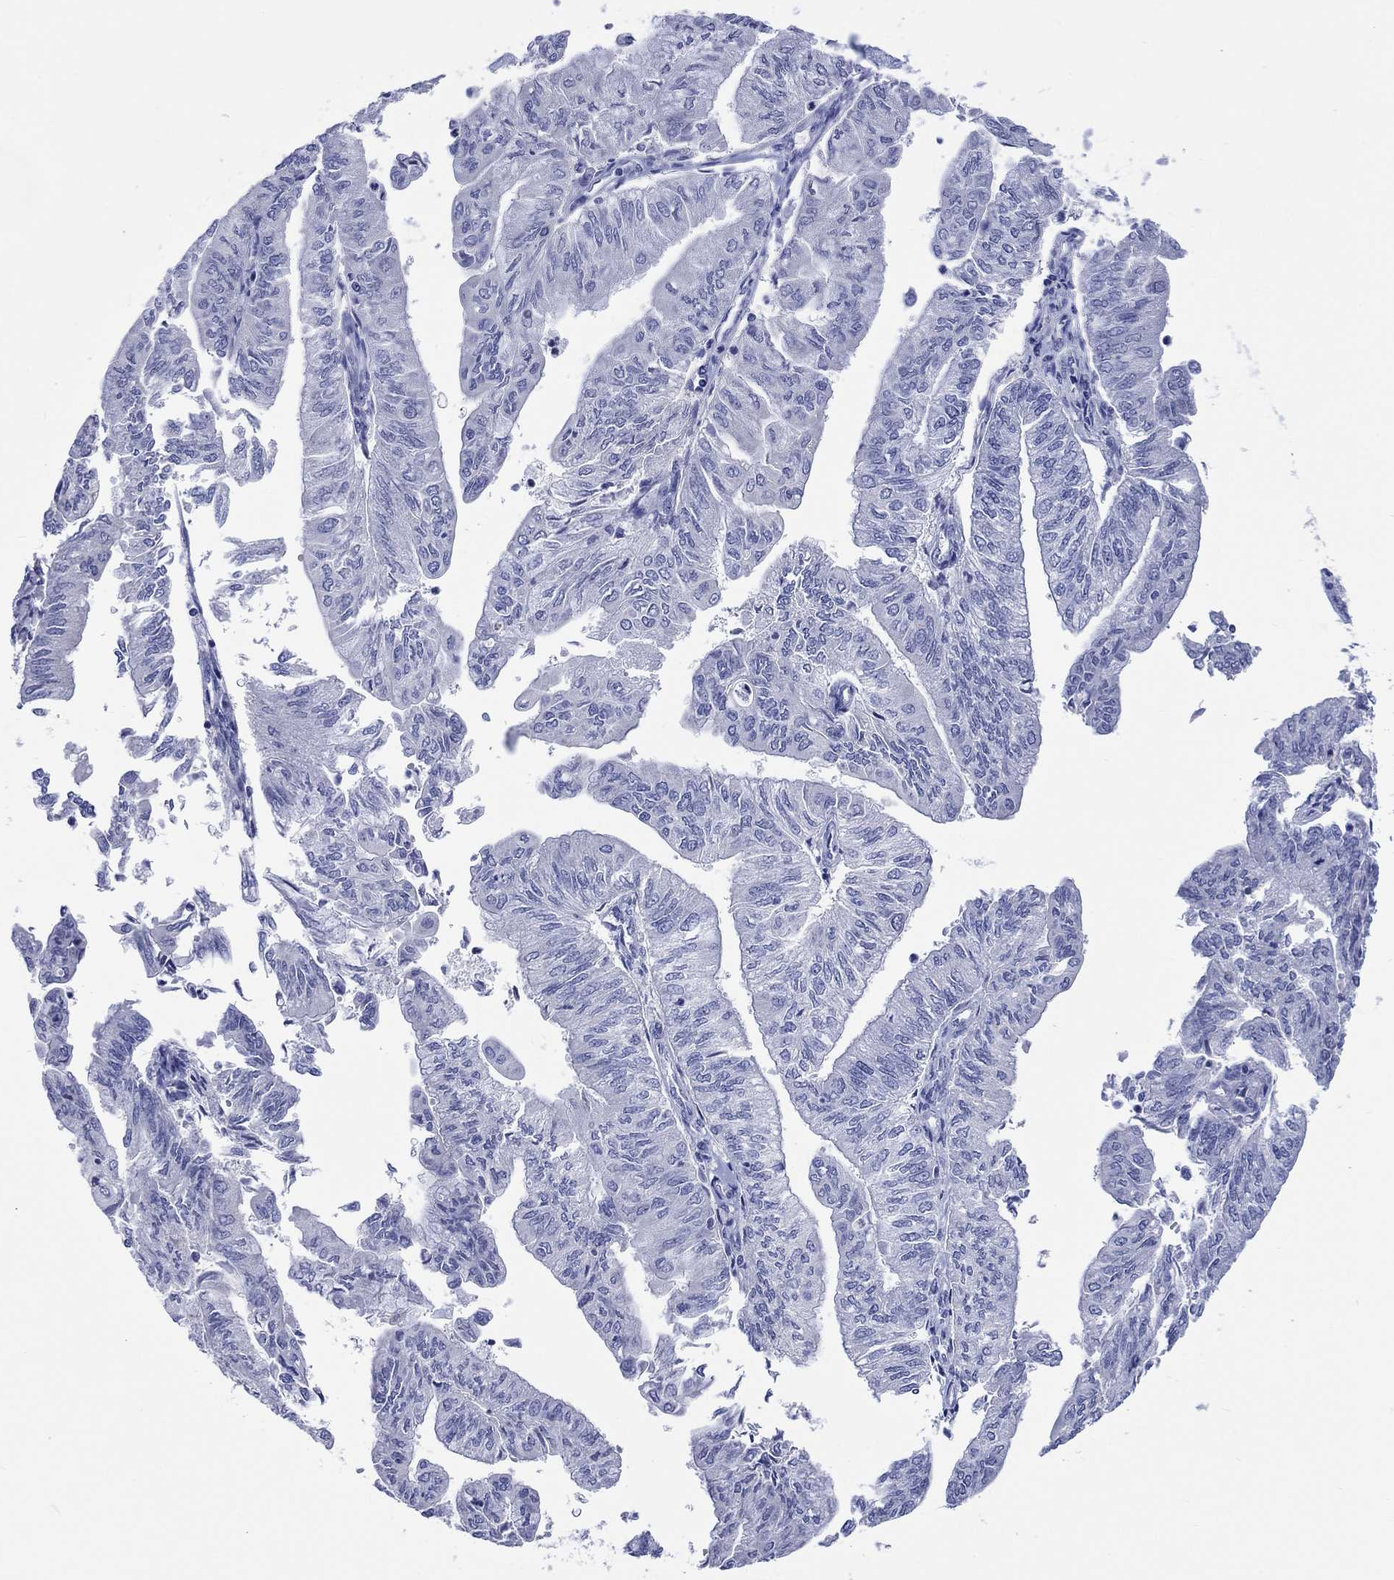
{"staining": {"intensity": "negative", "quantity": "none", "location": "none"}, "tissue": "endometrial cancer", "cell_type": "Tumor cells", "image_type": "cancer", "snomed": [{"axis": "morphology", "description": "Adenocarcinoma, NOS"}, {"axis": "topography", "description": "Endometrium"}], "caption": "DAB (3,3'-diaminobenzidine) immunohistochemical staining of human adenocarcinoma (endometrial) exhibits no significant positivity in tumor cells.", "gene": "TOMM20L", "patient": {"sex": "female", "age": 59}}